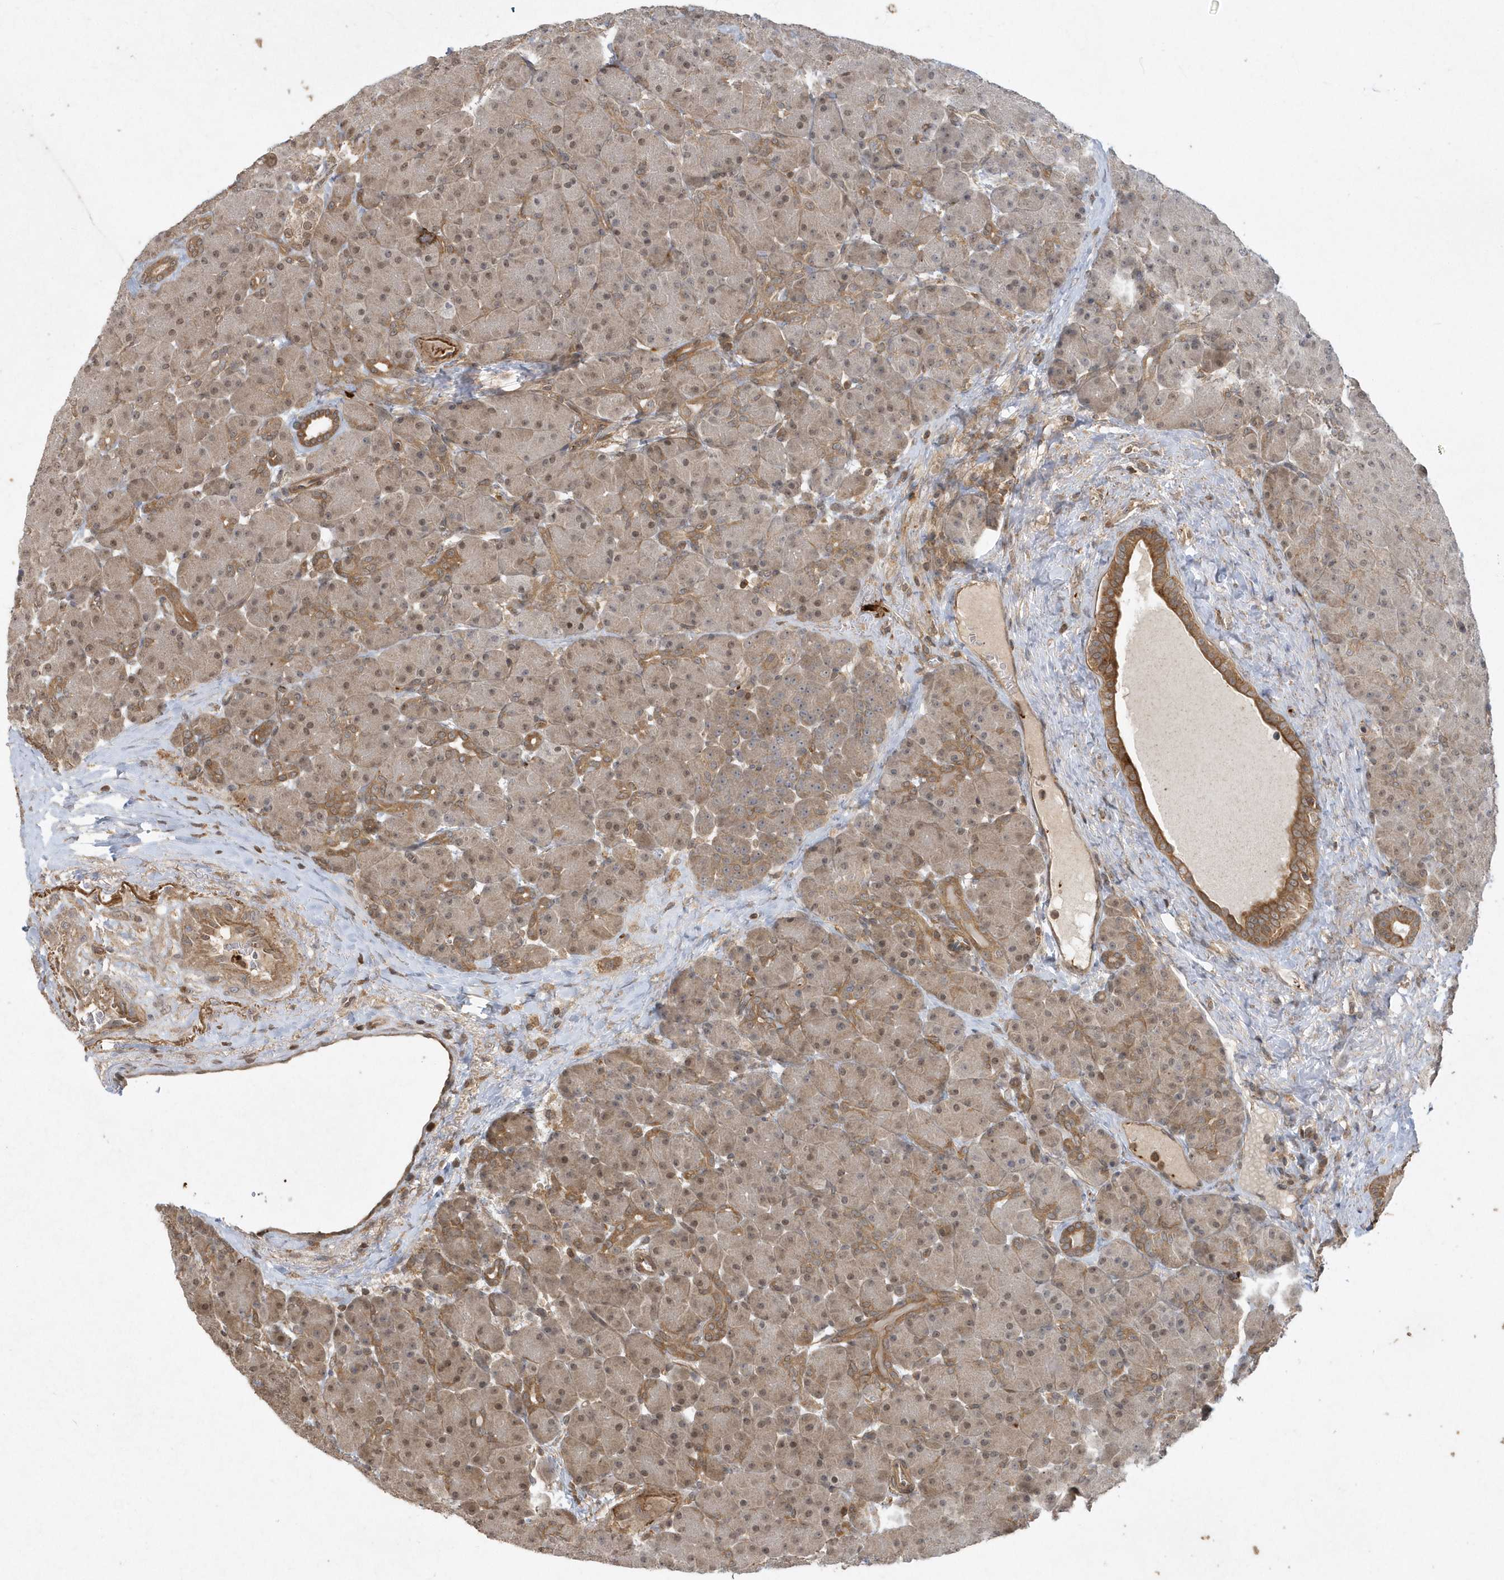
{"staining": {"intensity": "moderate", "quantity": ">75%", "location": "cytoplasmic/membranous,nuclear"}, "tissue": "pancreas", "cell_type": "Exocrine glandular cells", "image_type": "normal", "snomed": [{"axis": "morphology", "description": "Normal tissue, NOS"}, {"axis": "topography", "description": "Pancreas"}], "caption": "There is medium levels of moderate cytoplasmic/membranous,nuclear staining in exocrine glandular cells of unremarkable pancreas, as demonstrated by immunohistochemical staining (brown color).", "gene": "ACYP1", "patient": {"sex": "male", "age": 66}}